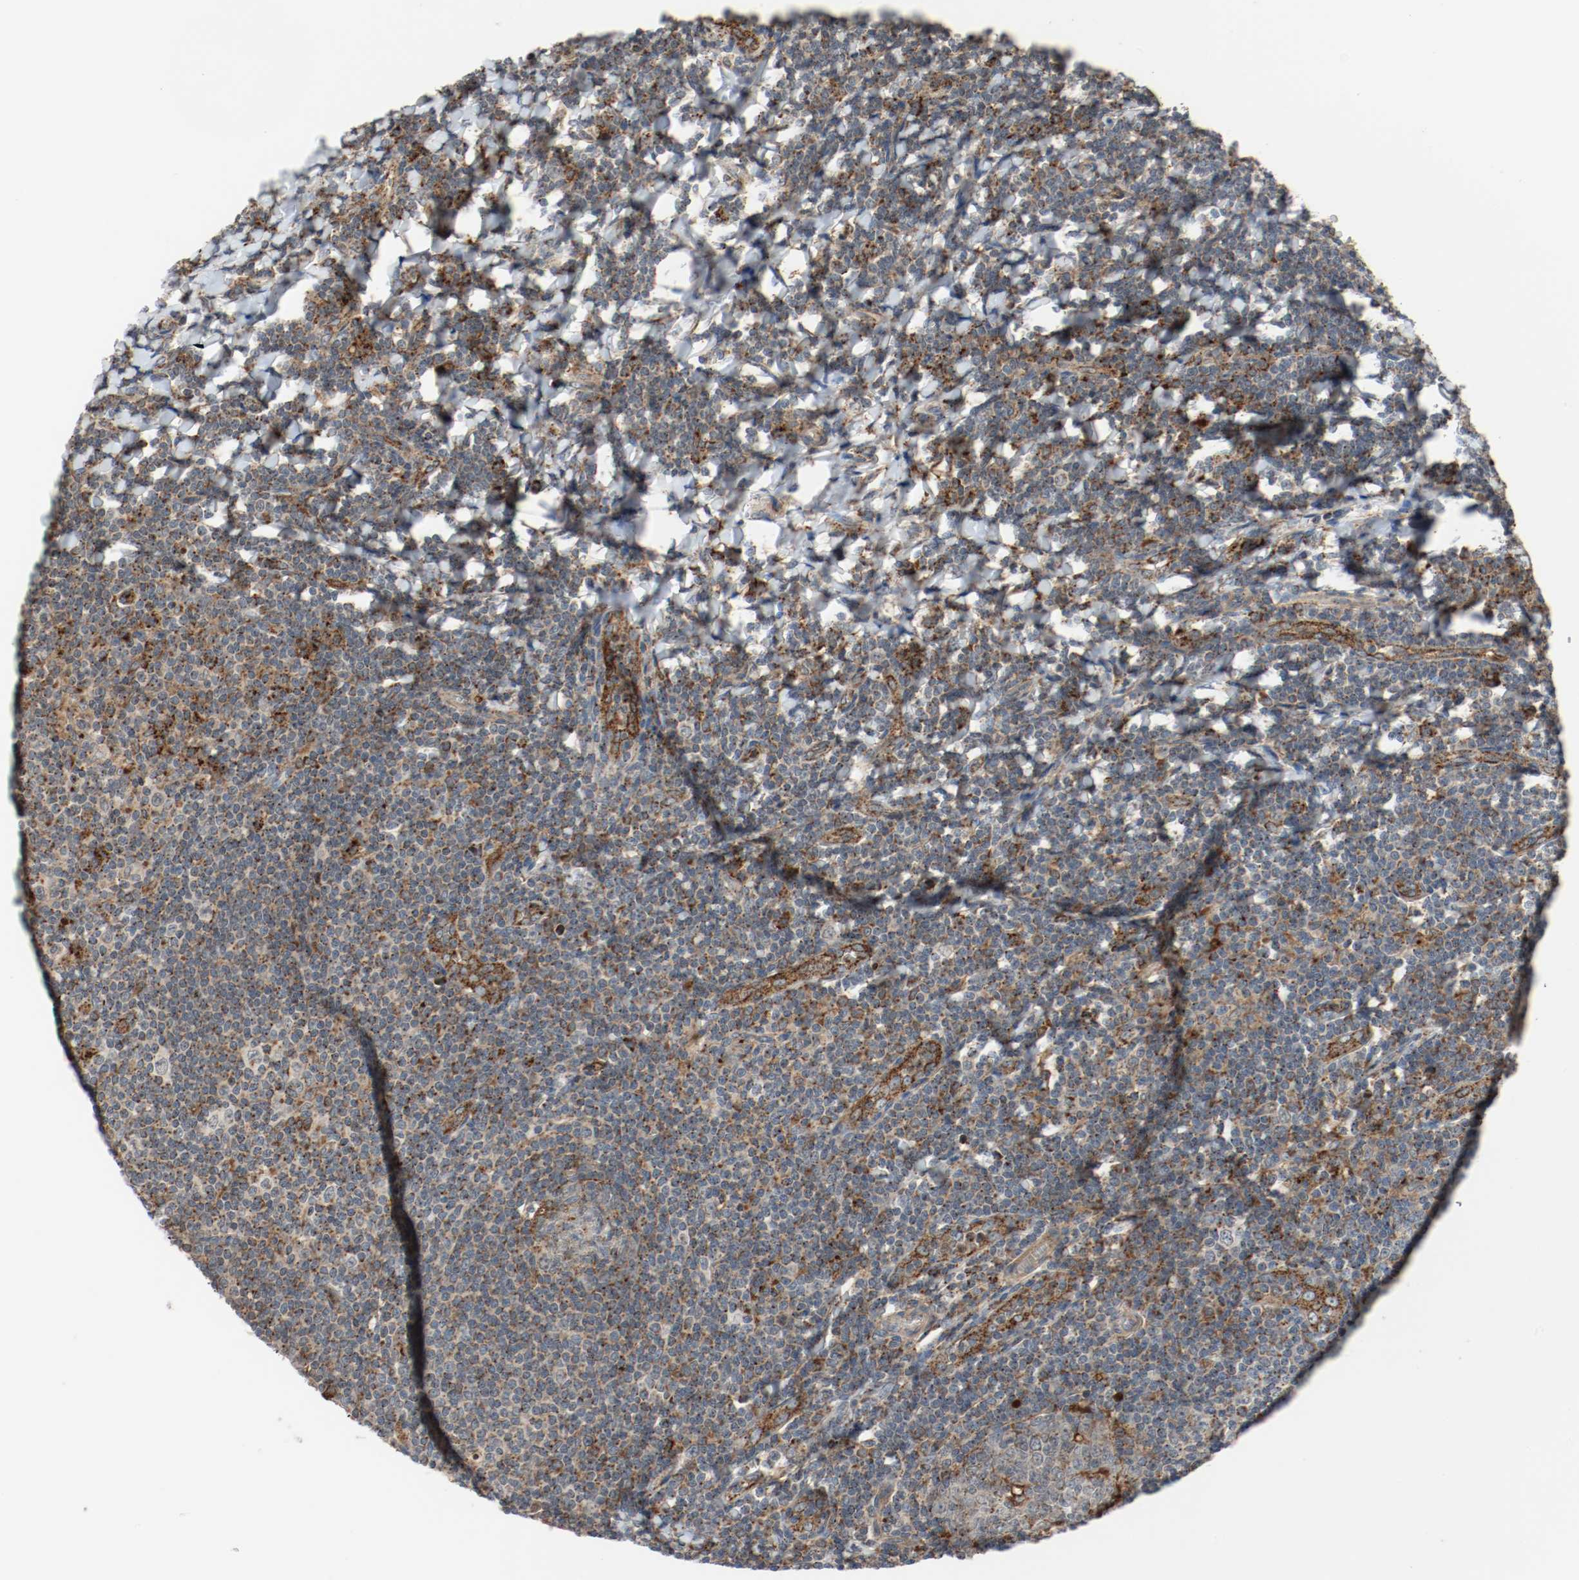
{"staining": {"intensity": "strong", "quantity": ">75%", "location": "cytoplasmic/membranous"}, "tissue": "tonsil", "cell_type": "Germinal center cells", "image_type": "normal", "snomed": [{"axis": "morphology", "description": "Normal tissue, NOS"}, {"axis": "topography", "description": "Tonsil"}], "caption": "High-power microscopy captured an IHC histopathology image of unremarkable tonsil, revealing strong cytoplasmic/membranous expression in about >75% of germinal center cells. Nuclei are stained in blue.", "gene": "LAMP2", "patient": {"sex": "male", "age": 31}}